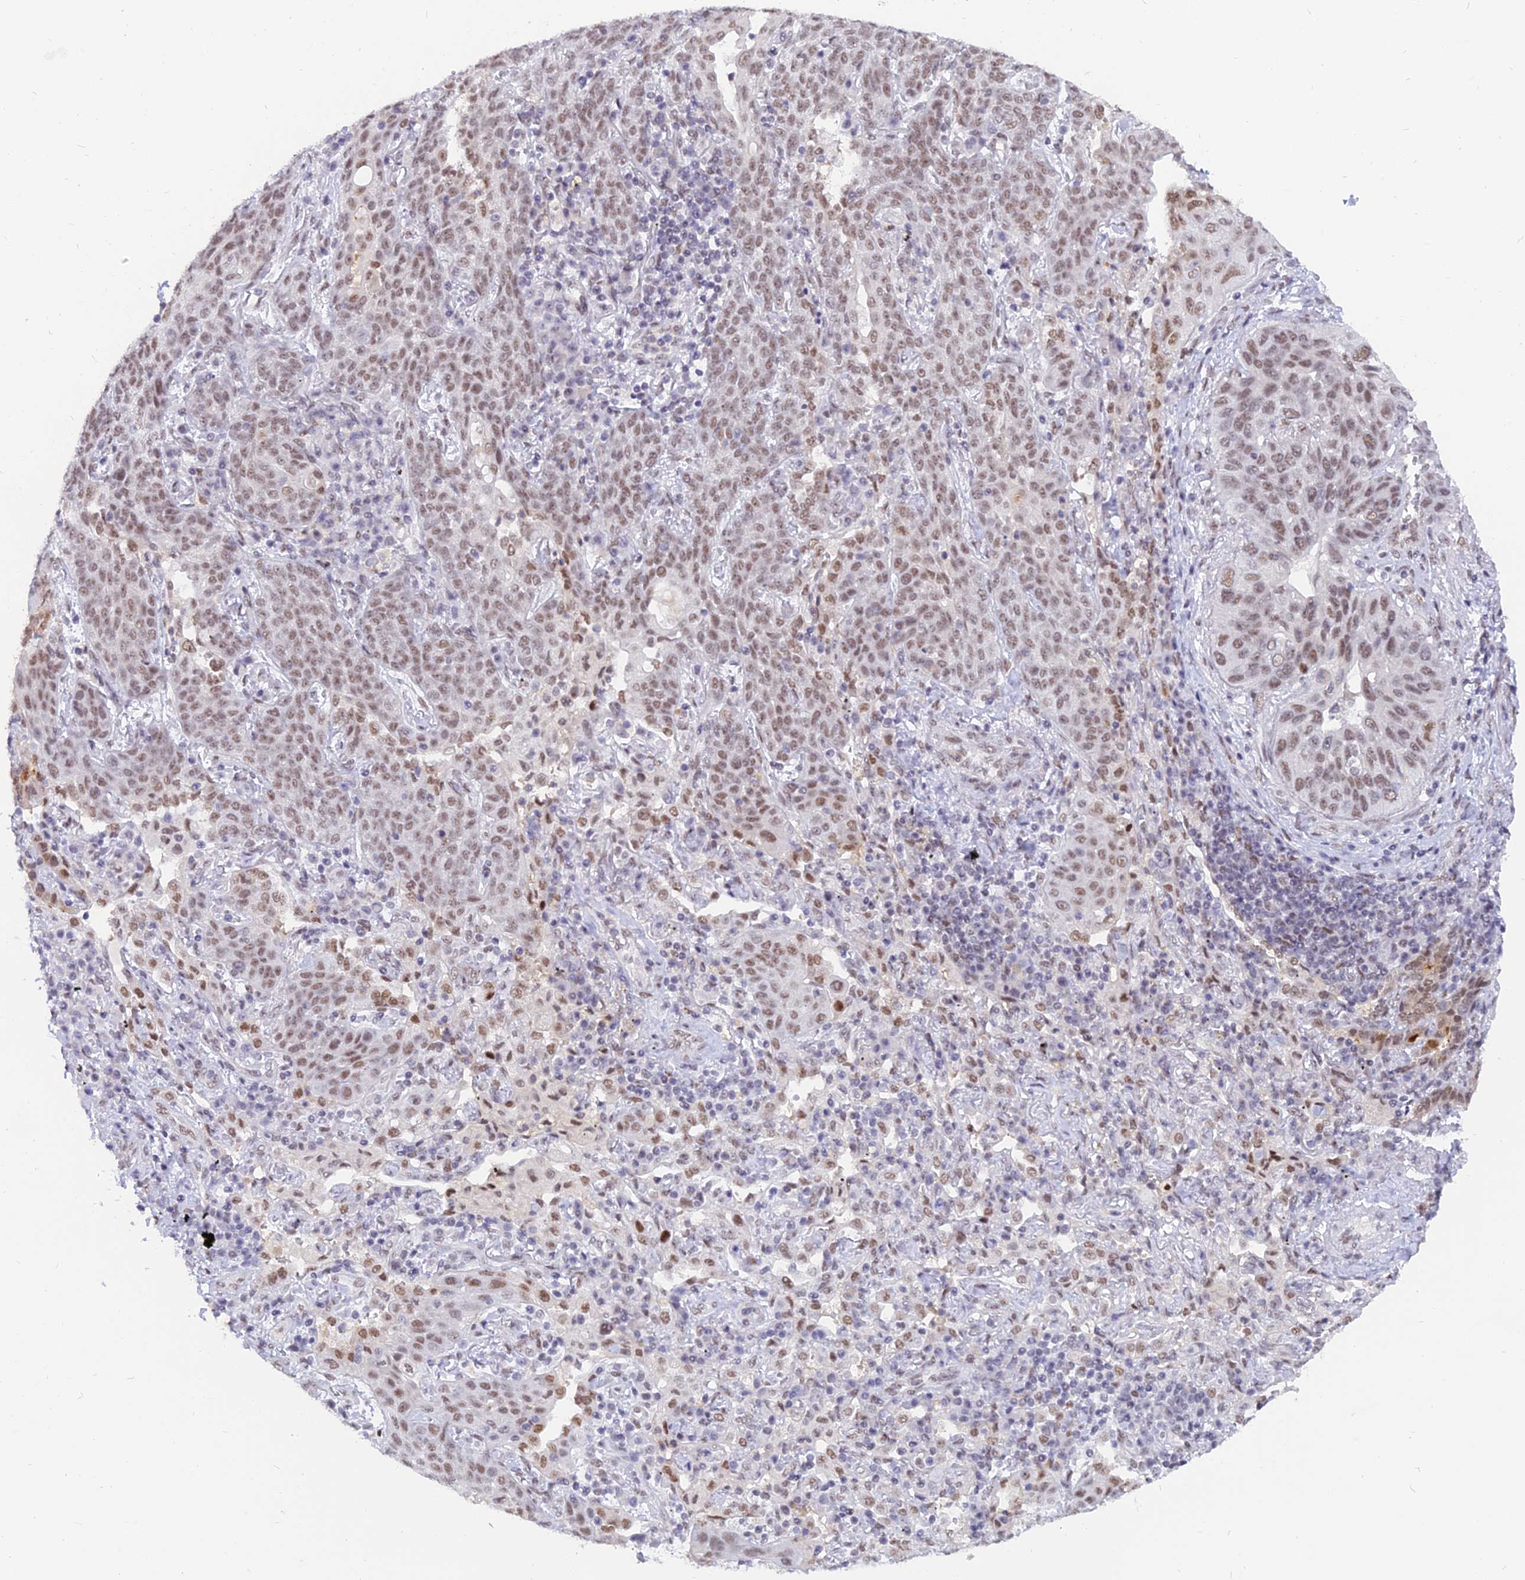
{"staining": {"intensity": "moderate", "quantity": ">75%", "location": "nuclear"}, "tissue": "lung cancer", "cell_type": "Tumor cells", "image_type": "cancer", "snomed": [{"axis": "morphology", "description": "Squamous cell carcinoma, NOS"}, {"axis": "topography", "description": "Lung"}], "caption": "A histopathology image showing moderate nuclear positivity in approximately >75% of tumor cells in lung squamous cell carcinoma, as visualized by brown immunohistochemical staining.", "gene": "DPY30", "patient": {"sex": "female", "age": 70}}